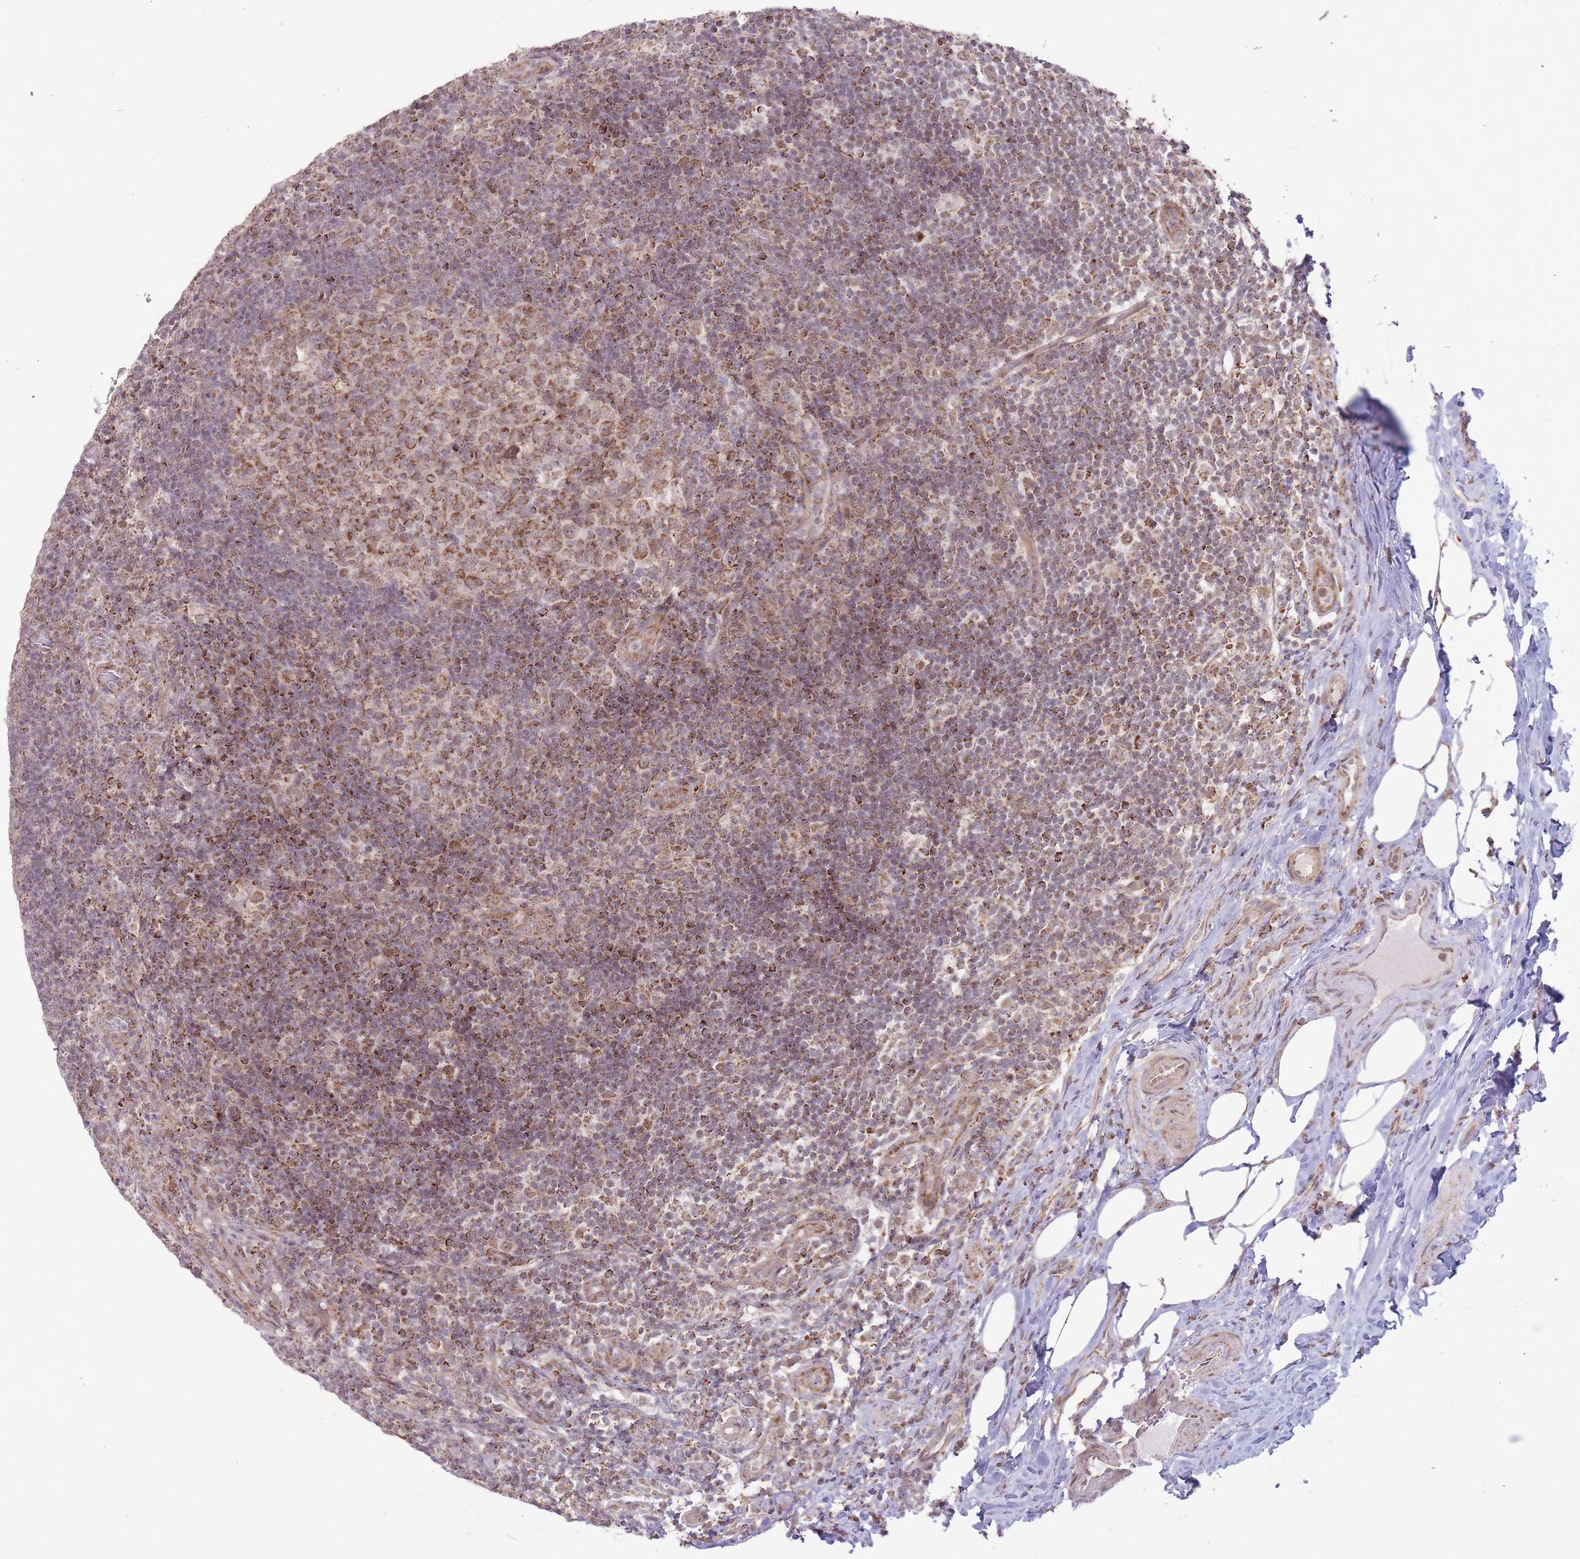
{"staining": {"intensity": "strong", "quantity": ">75%", "location": "cytoplasmic/membranous"}, "tissue": "appendix", "cell_type": "Glandular cells", "image_type": "normal", "snomed": [{"axis": "morphology", "description": "Normal tissue, NOS"}, {"axis": "topography", "description": "Appendix"}], "caption": "DAB immunohistochemical staining of normal human appendix demonstrates strong cytoplasmic/membranous protein expression in about >75% of glandular cells.", "gene": "DPYSL4", "patient": {"sex": "female", "age": 43}}